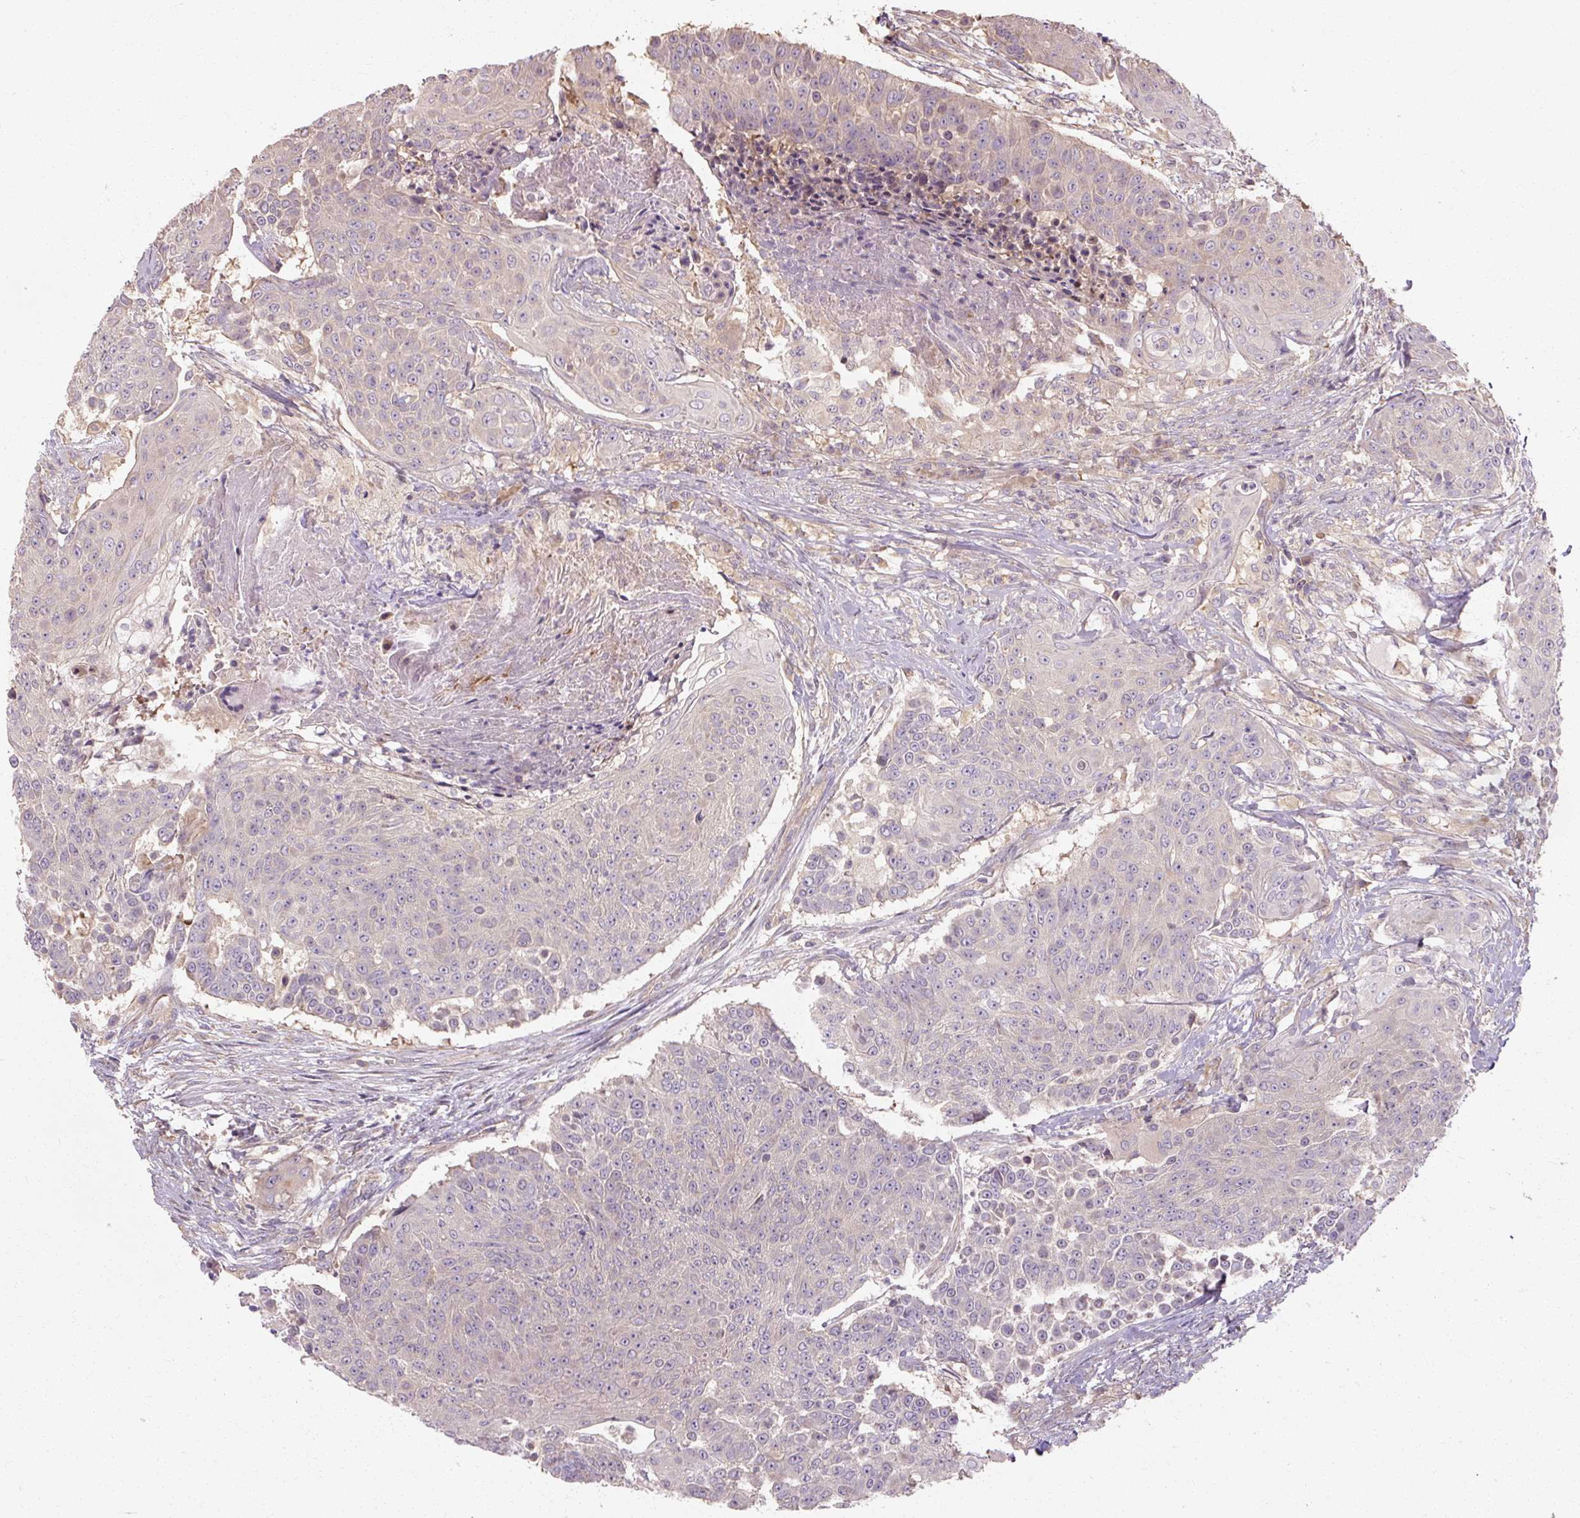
{"staining": {"intensity": "negative", "quantity": "none", "location": "none"}, "tissue": "urothelial cancer", "cell_type": "Tumor cells", "image_type": "cancer", "snomed": [{"axis": "morphology", "description": "Urothelial carcinoma, High grade"}, {"axis": "topography", "description": "Urinary bladder"}], "caption": "This image is of high-grade urothelial carcinoma stained with immunohistochemistry (IHC) to label a protein in brown with the nuclei are counter-stained blue. There is no positivity in tumor cells.", "gene": "RB1CC1", "patient": {"sex": "female", "age": 63}}